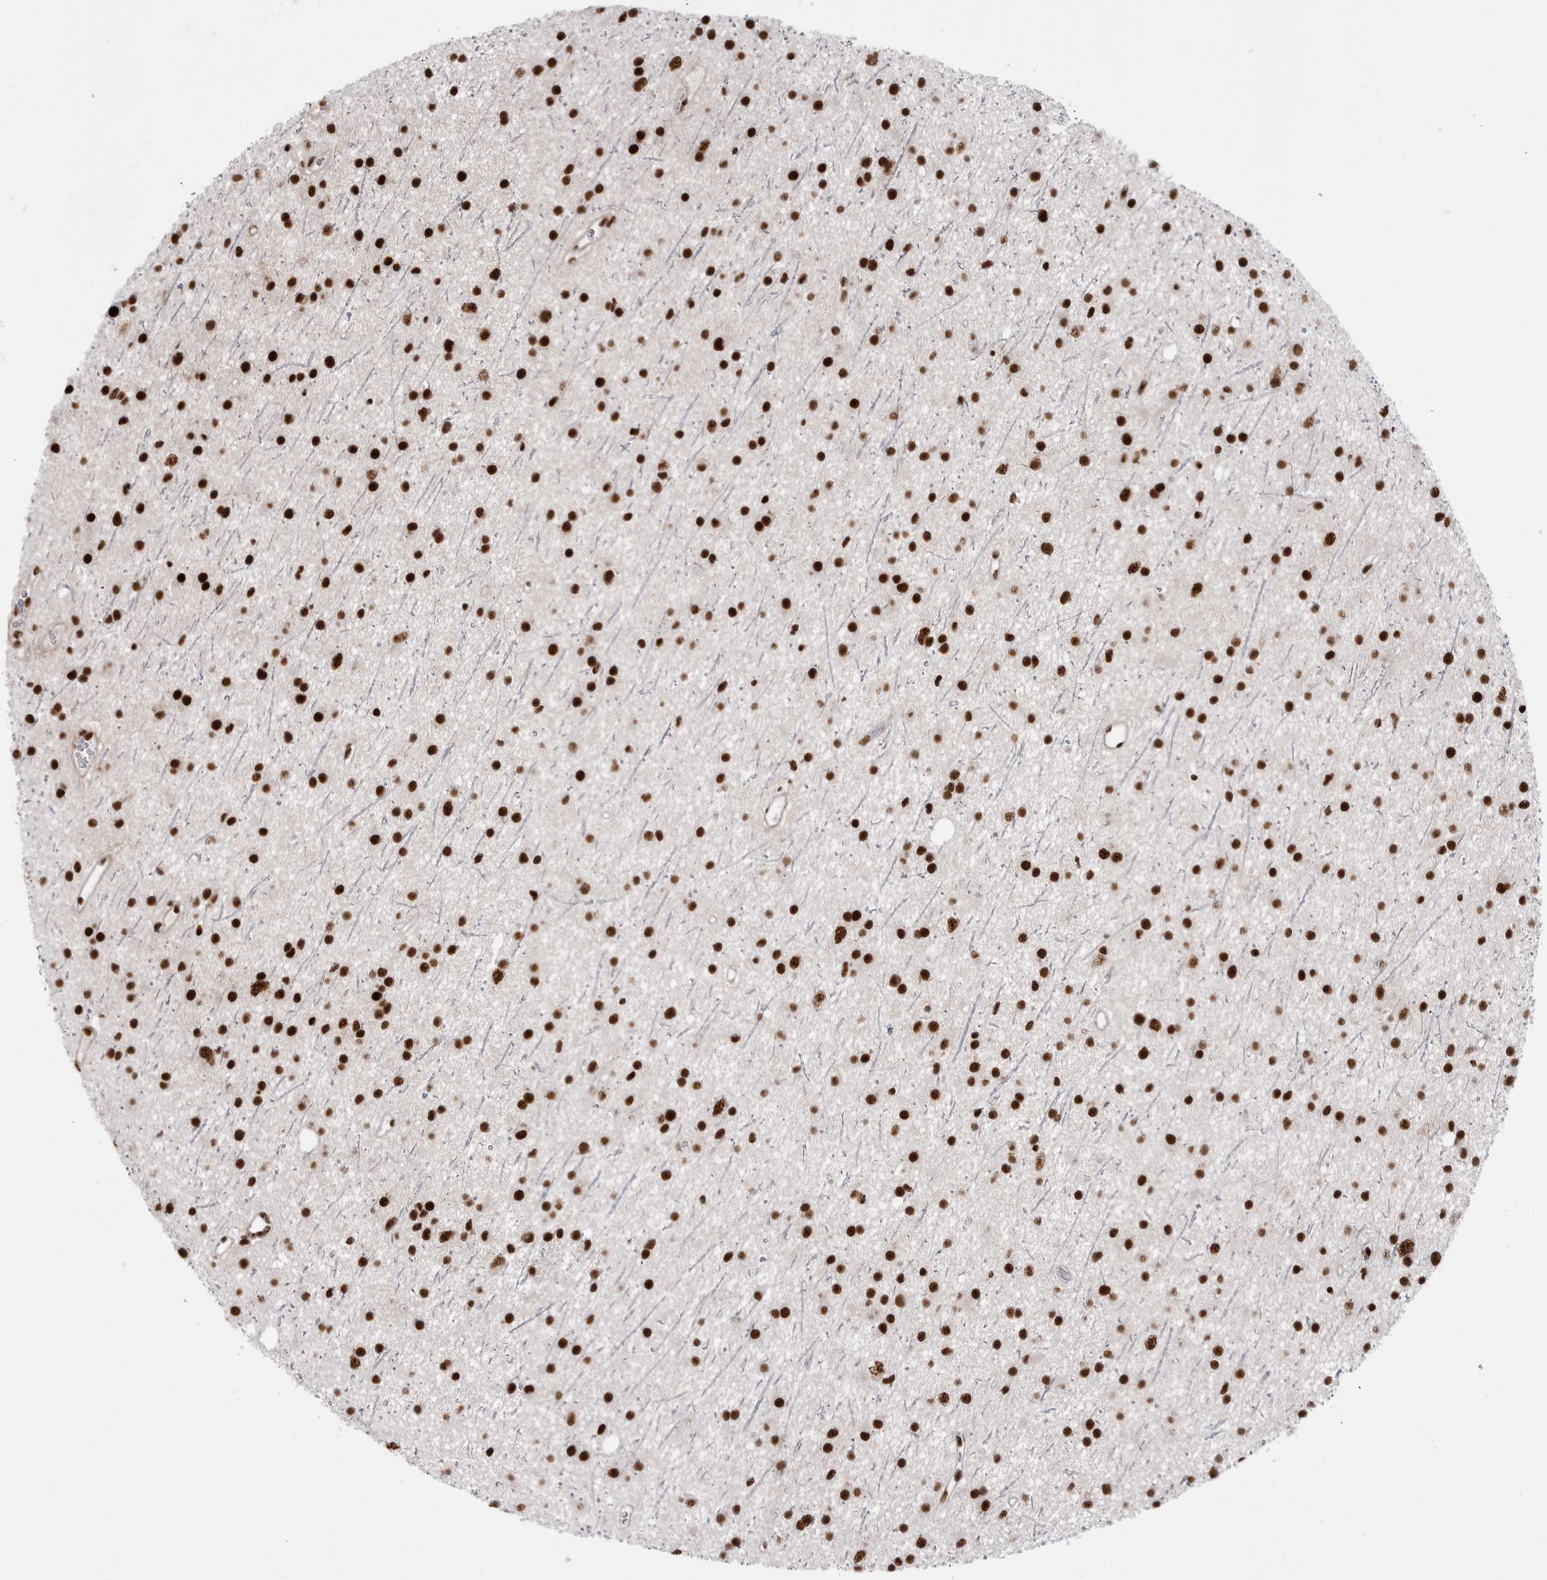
{"staining": {"intensity": "strong", "quantity": ">75%", "location": "nuclear"}, "tissue": "glioma", "cell_type": "Tumor cells", "image_type": "cancer", "snomed": [{"axis": "morphology", "description": "Glioma, malignant, Low grade"}, {"axis": "topography", "description": "Cerebral cortex"}], "caption": "Immunohistochemistry (IHC) histopathology image of neoplastic tissue: glioma stained using immunohistochemistry demonstrates high levels of strong protein expression localized specifically in the nuclear of tumor cells, appearing as a nuclear brown color.", "gene": "PPP1R8", "patient": {"sex": "female", "age": 39}}